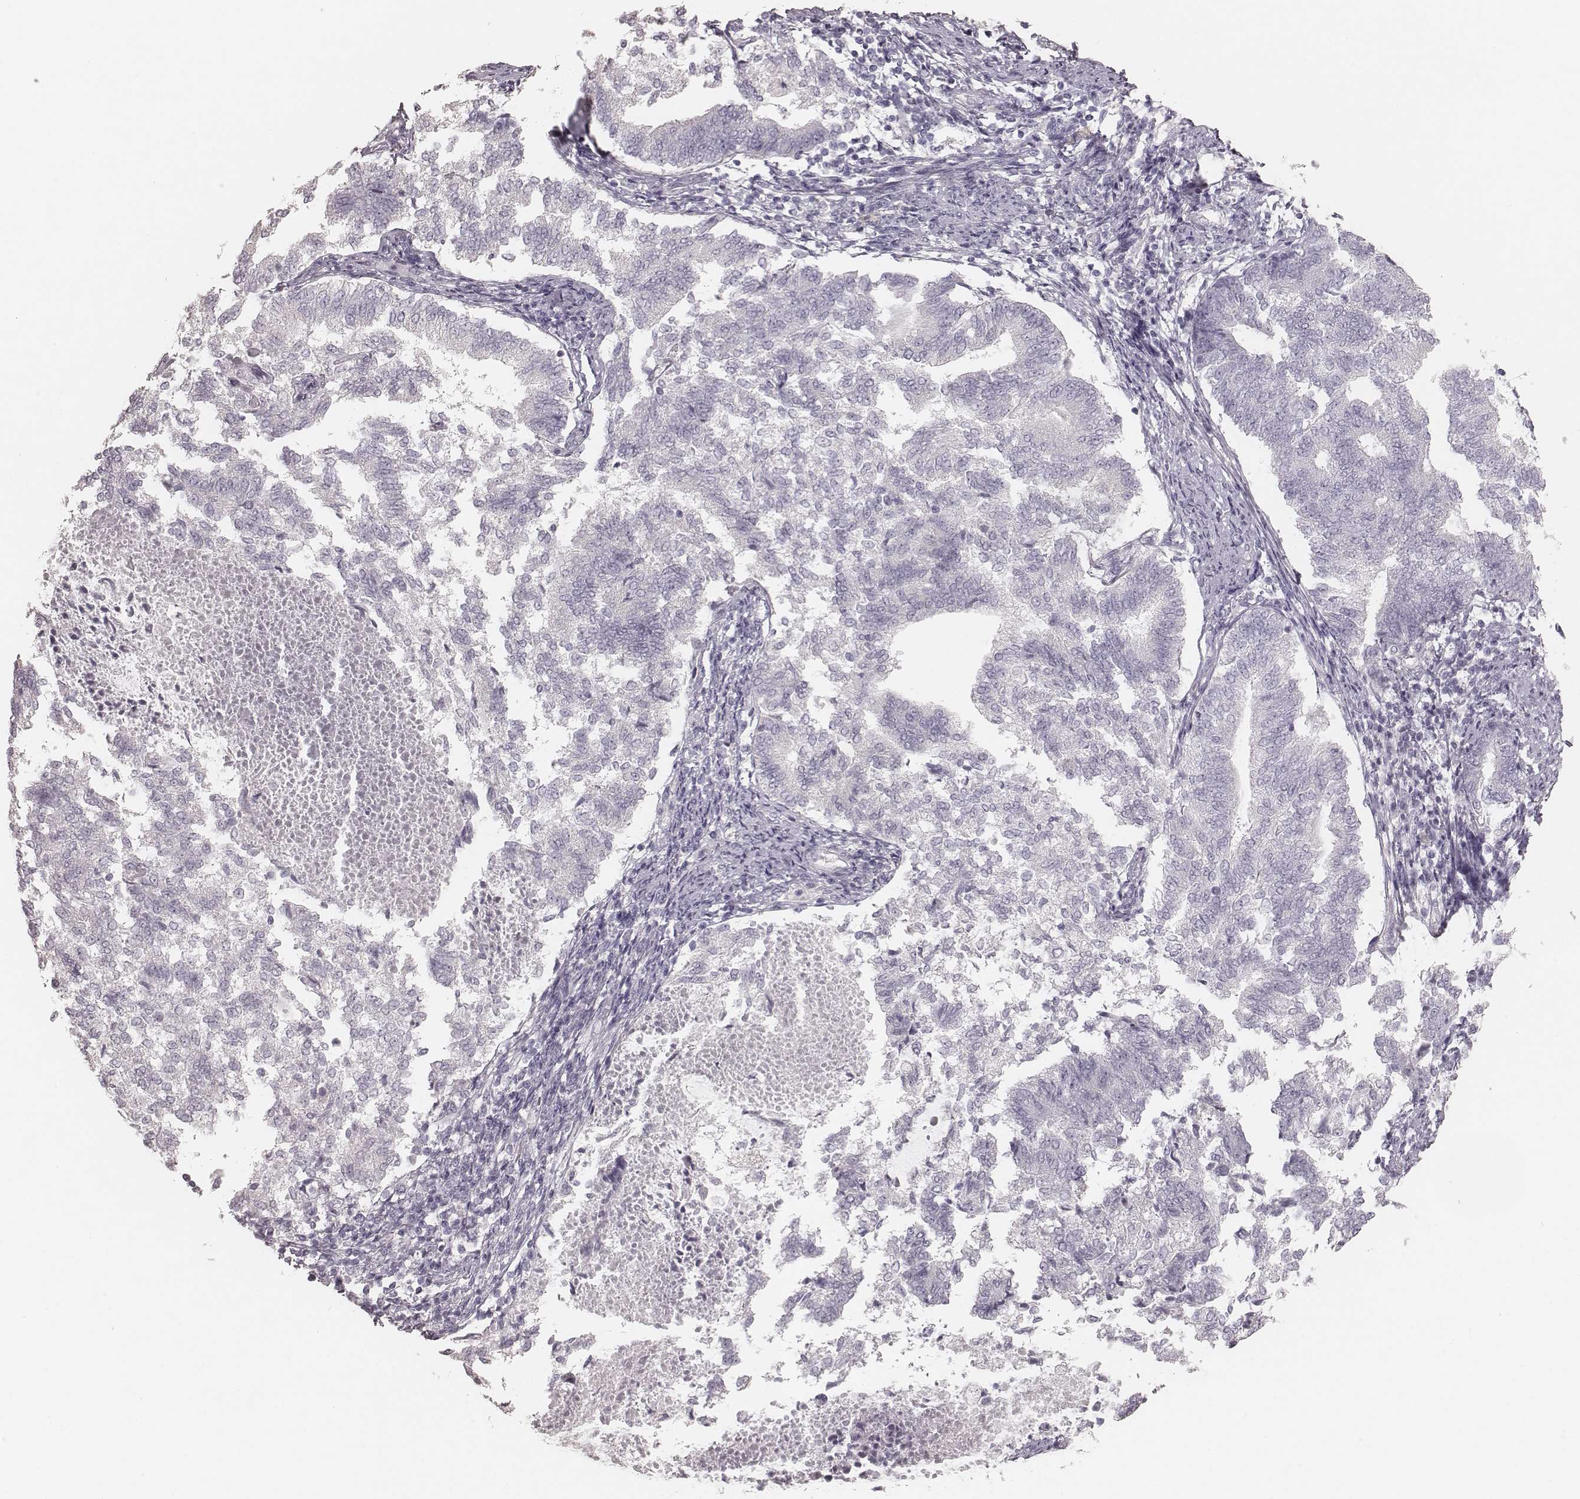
{"staining": {"intensity": "negative", "quantity": "none", "location": "none"}, "tissue": "endometrial cancer", "cell_type": "Tumor cells", "image_type": "cancer", "snomed": [{"axis": "morphology", "description": "Adenocarcinoma, NOS"}, {"axis": "topography", "description": "Endometrium"}], "caption": "Human endometrial cancer stained for a protein using IHC shows no staining in tumor cells.", "gene": "ZP4", "patient": {"sex": "female", "age": 65}}